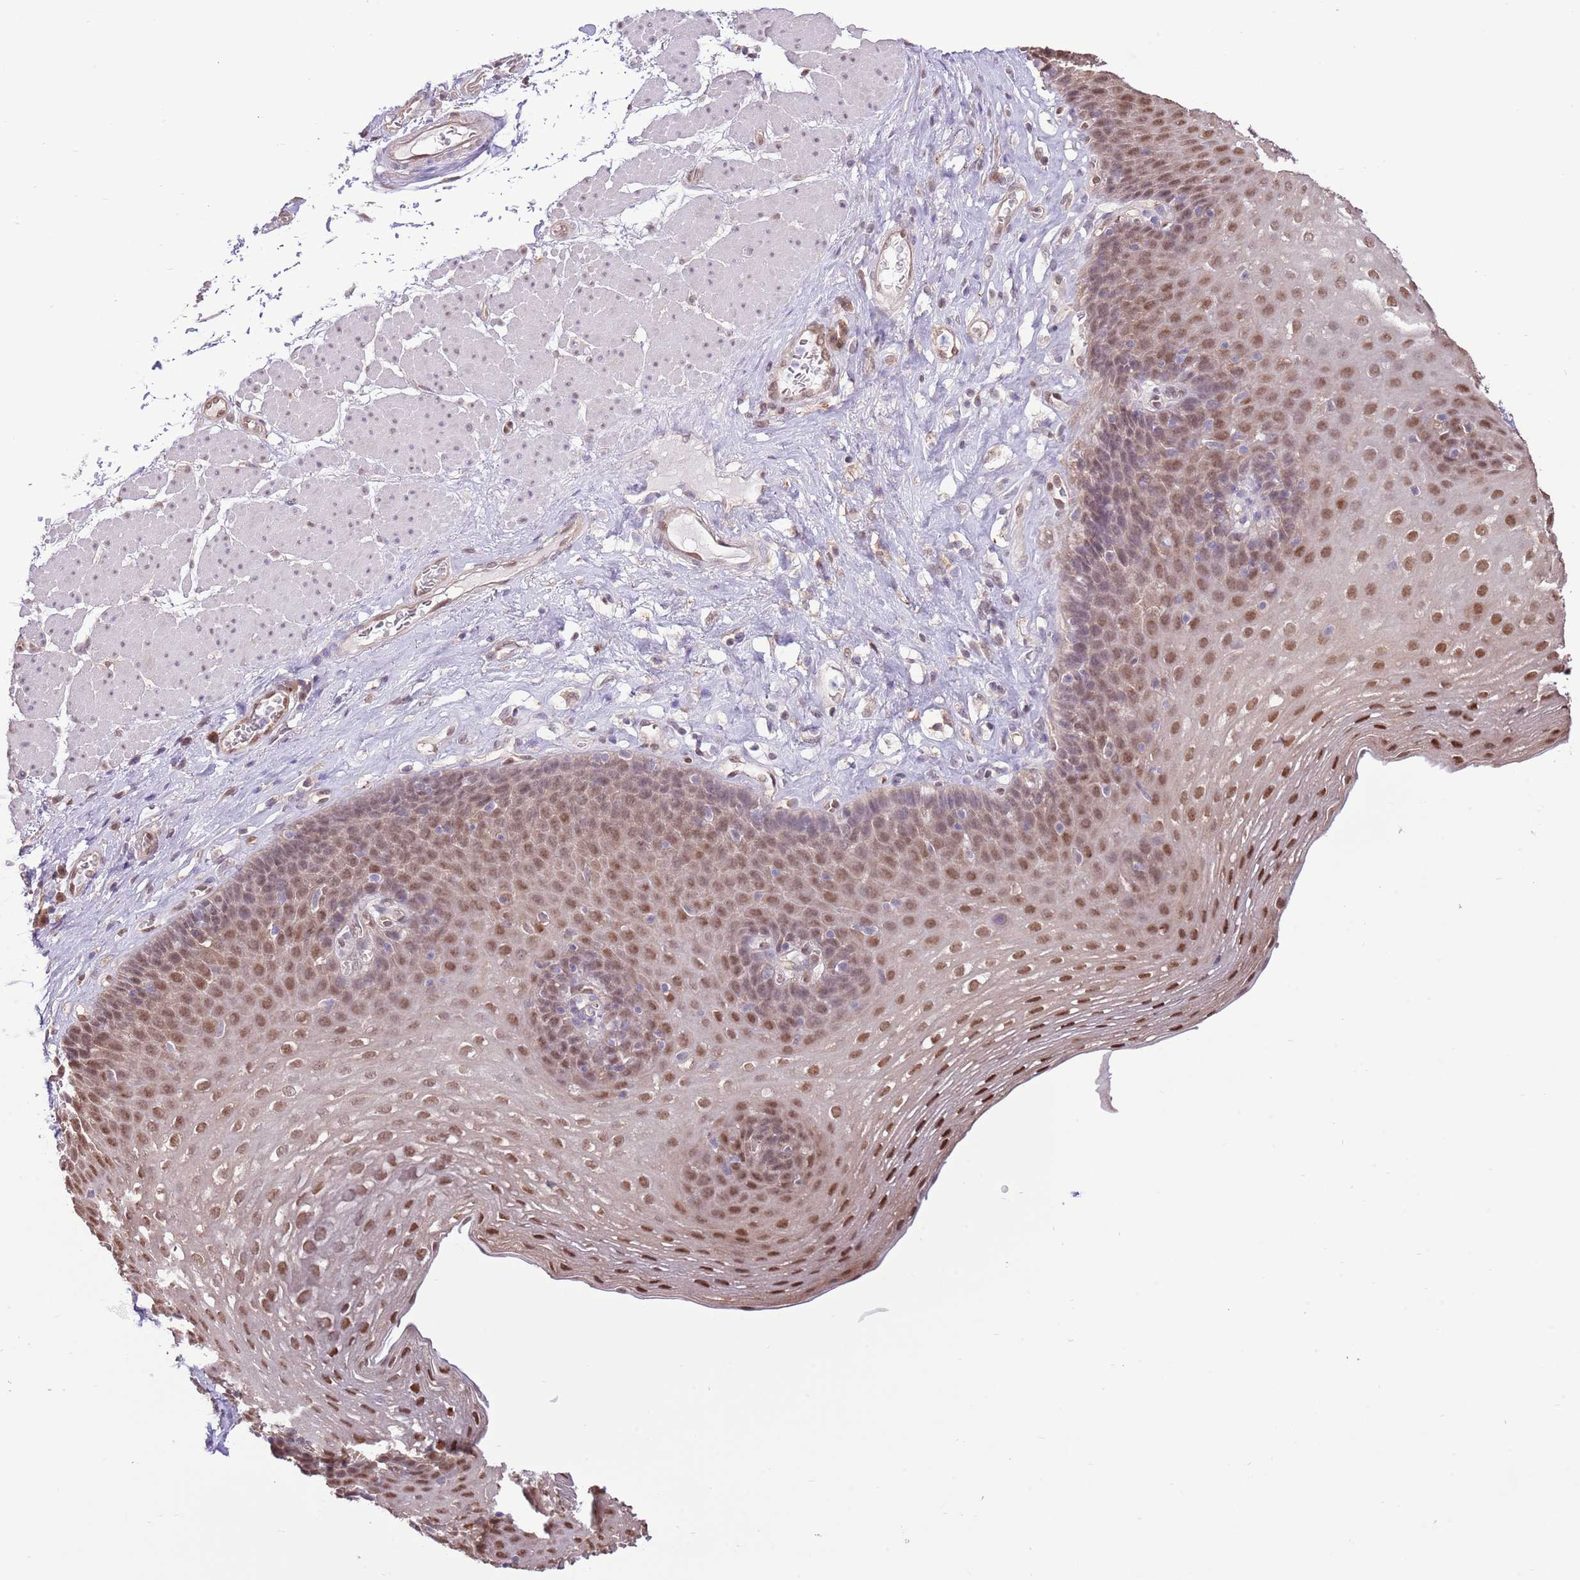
{"staining": {"intensity": "moderate", "quantity": ">75%", "location": "nuclear"}, "tissue": "esophagus", "cell_type": "Squamous epithelial cells", "image_type": "normal", "snomed": [{"axis": "morphology", "description": "Normal tissue, NOS"}, {"axis": "topography", "description": "Esophagus"}], "caption": "Immunohistochemistry image of unremarkable esophagus stained for a protein (brown), which shows medium levels of moderate nuclear positivity in approximately >75% of squamous epithelial cells.", "gene": "NSFL1C", "patient": {"sex": "female", "age": 66}}